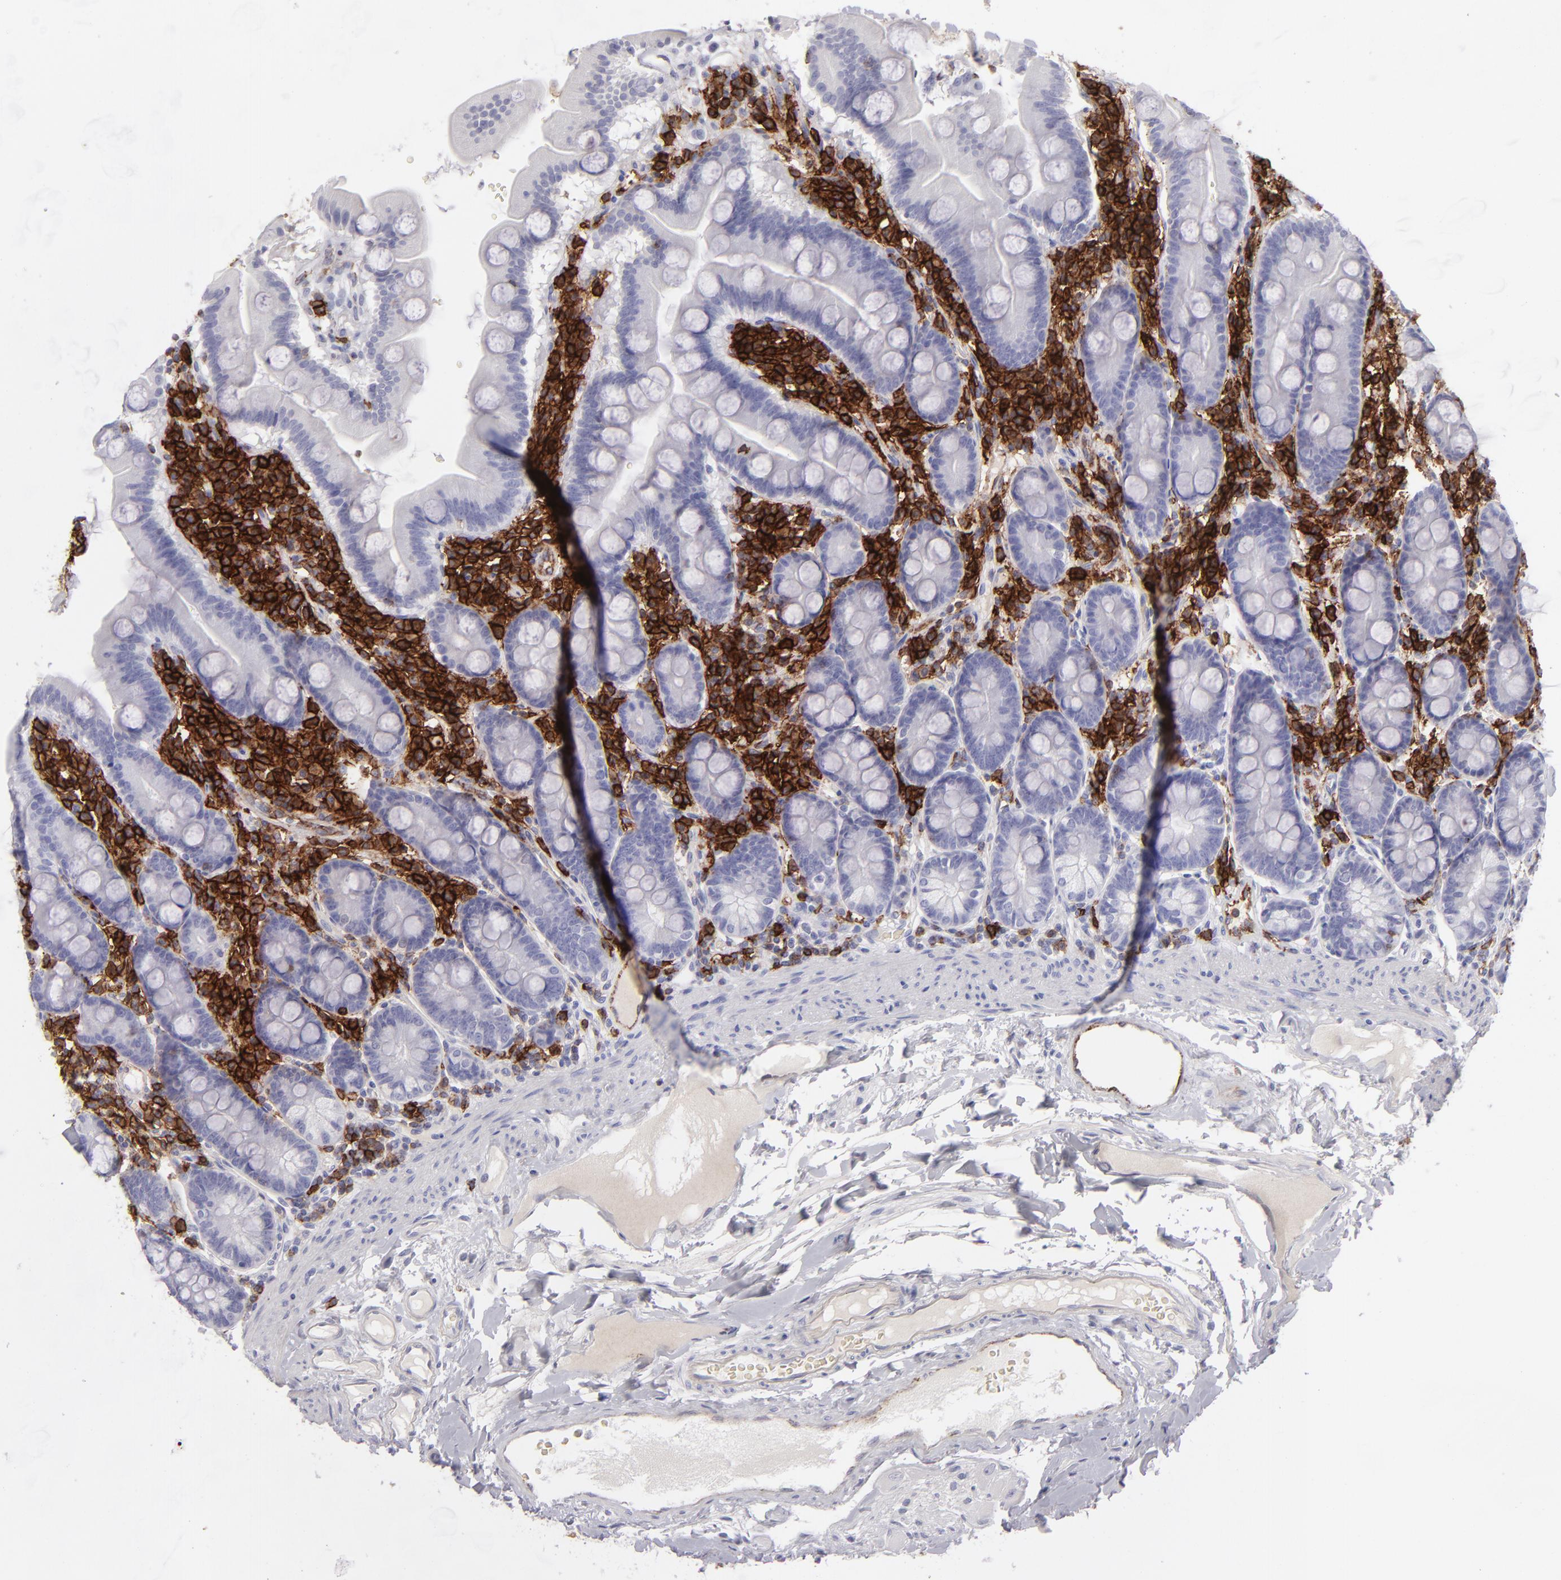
{"staining": {"intensity": "negative", "quantity": "none", "location": "none"}, "tissue": "duodenum", "cell_type": "Glandular cells", "image_type": "normal", "snomed": [{"axis": "morphology", "description": "Normal tissue, NOS"}, {"axis": "topography", "description": "Duodenum"}], "caption": "High power microscopy photomicrograph of an immunohistochemistry photomicrograph of normal duodenum, revealing no significant expression in glandular cells. The staining is performed using DAB (3,3'-diaminobenzidine) brown chromogen with nuclei counter-stained in using hematoxylin.", "gene": "CD27", "patient": {"sex": "male", "age": 50}}